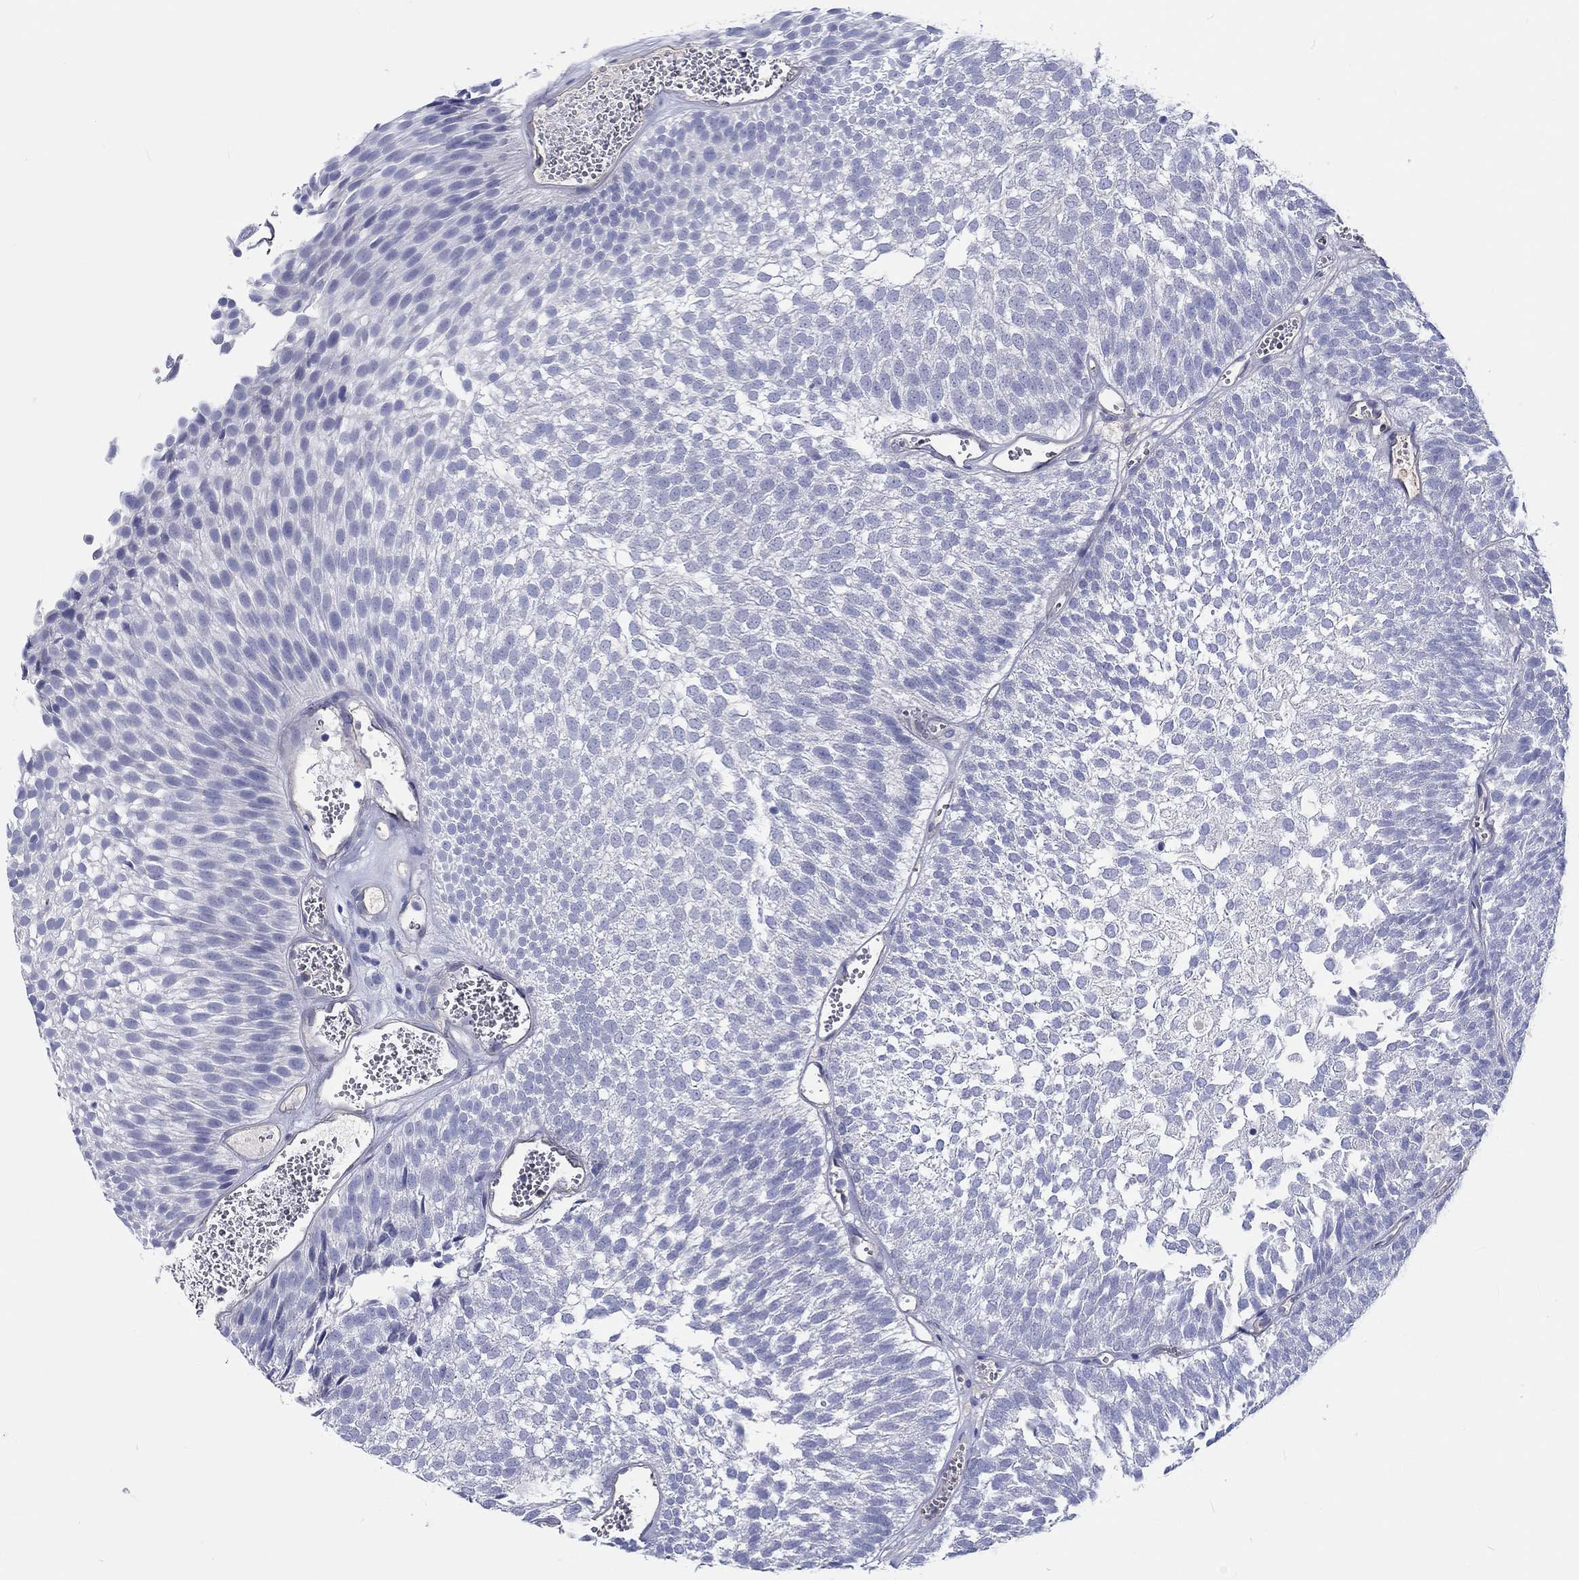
{"staining": {"intensity": "negative", "quantity": "none", "location": "none"}, "tissue": "urothelial cancer", "cell_type": "Tumor cells", "image_type": "cancer", "snomed": [{"axis": "morphology", "description": "Urothelial carcinoma, Low grade"}, {"axis": "topography", "description": "Urinary bladder"}], "caption": "Immunohistochemistry histopathology image of human urothelial cancer stained for a protein (brown), which reveals no expression in tumor cells.", "gene": "CDY2B", "patient": {"sex": "male", "age": 52}}